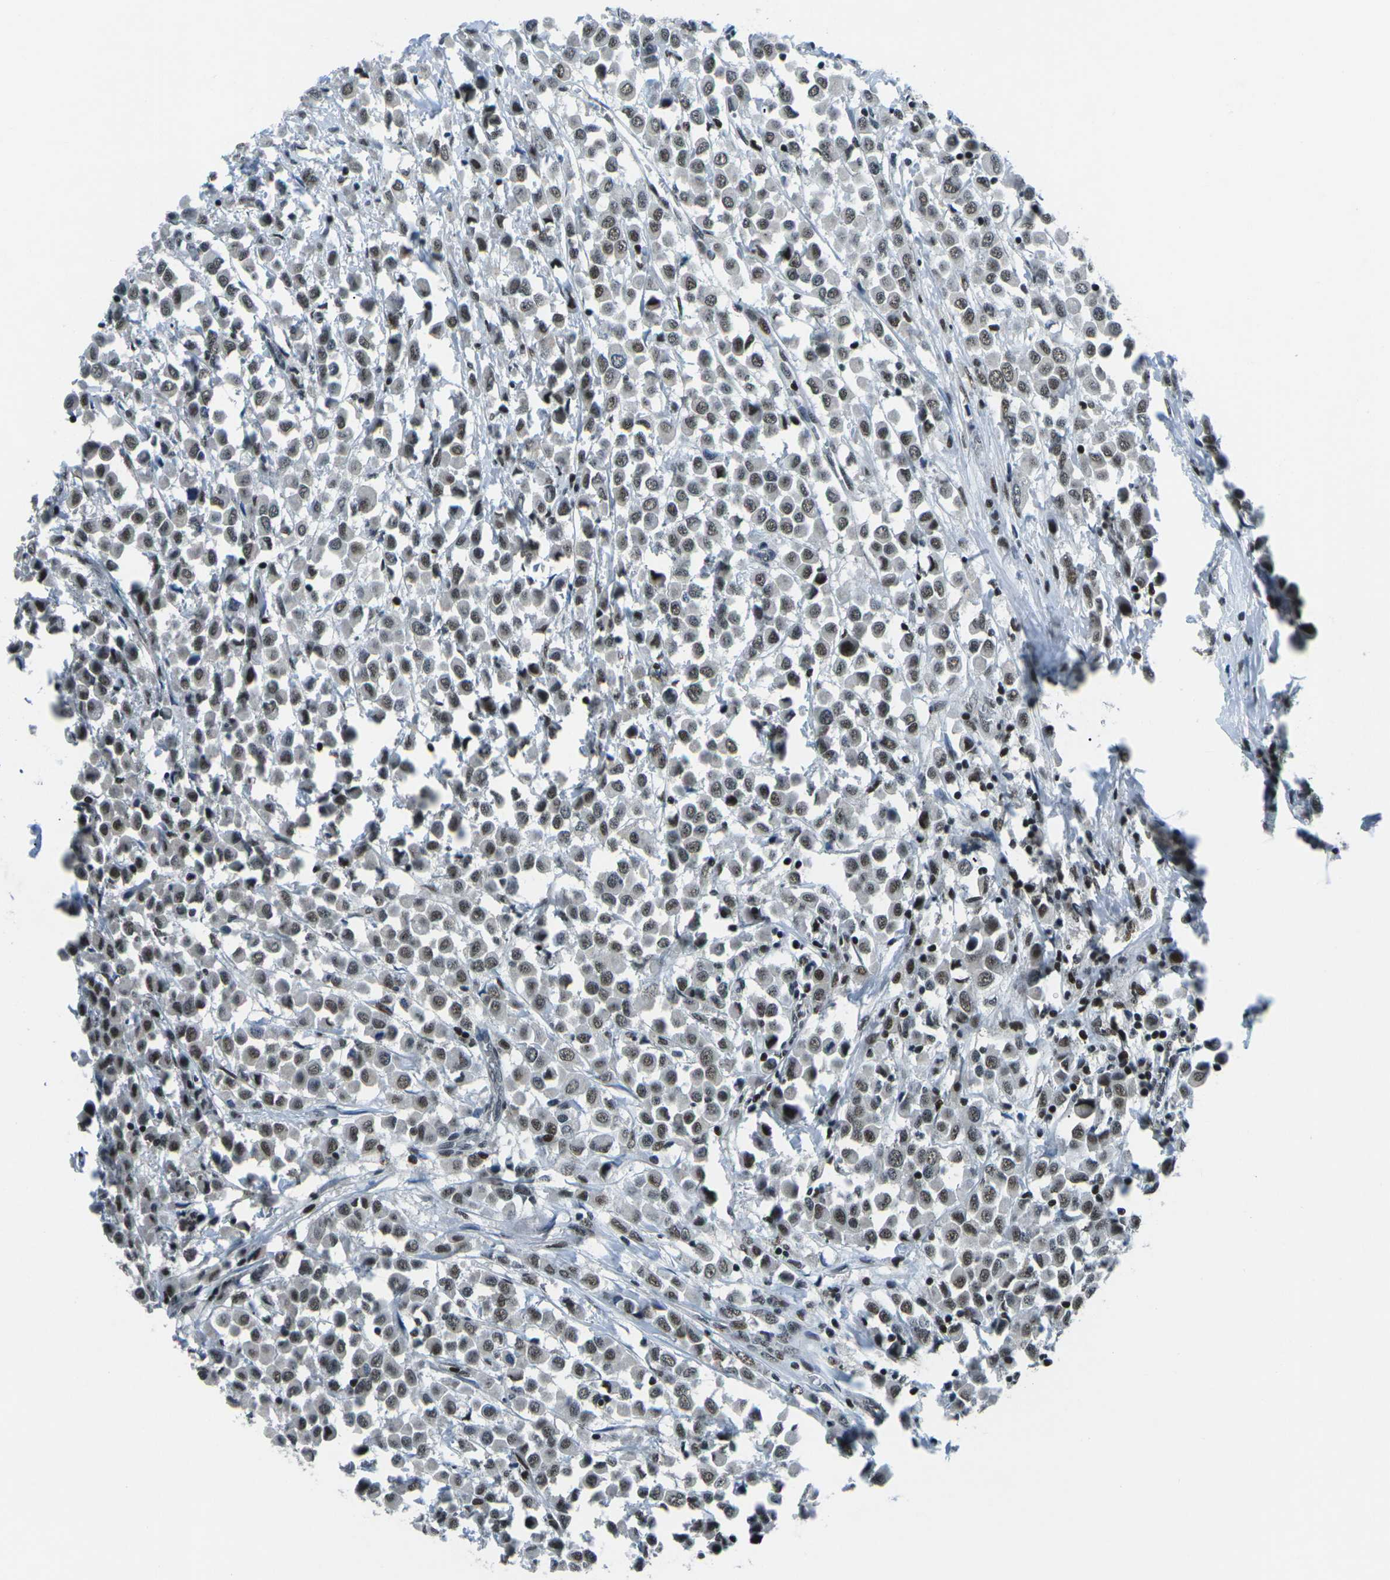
{"staining": {"intensity": "moderate", "quantity": ">75%", "location": "nuclear"}, "tissue": "breast cancer", "cell_type": "Tumor cells", "image_type": "cancer", "snomed": [{"axis": "morphology", "description": "Duct carcinoma"}, {"axis": "topography", "description": "Breast"}], "caption": "Protein staining displays moderate nuclear expression in about >75% of tumor cells in intraductal carcinoma (breast).", "gene": "RBL2", "patient": {"sex": "female", "age": 61}}